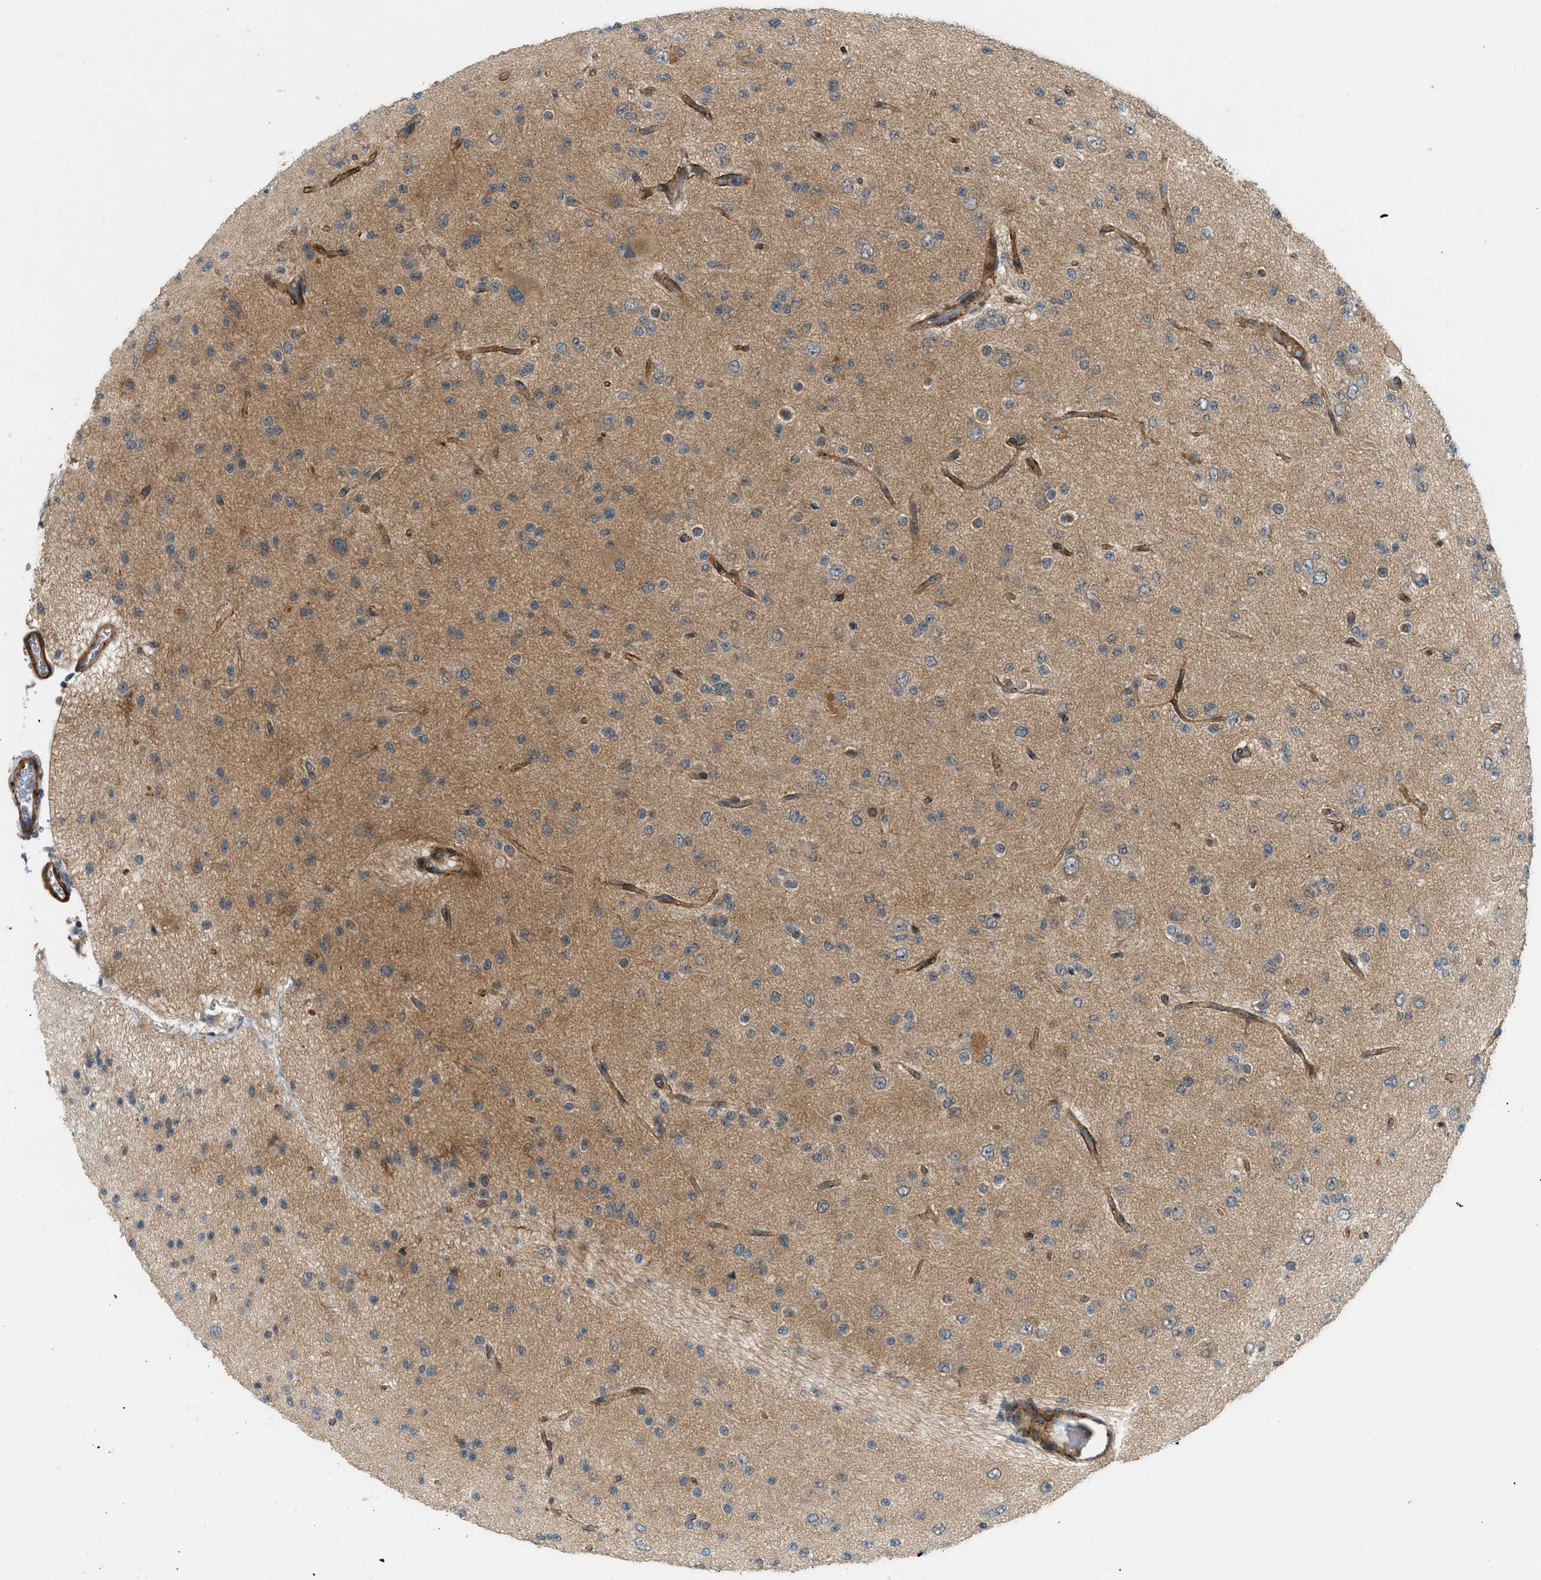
{"staining": {"intensity": "moderate", "quantity": ">75%", "location": "cytoplasmic/membranous"}, "tissue": "glioma", "cell_type": "Tumor cells", "image_type": "cancer", "snomed": [{"axis": "morphology", "description": "Glioma, malignant, Low grade"}, {"axis": "topography", "description": "Brain"}], "caption": "Protein expression by IHC exhibits moderate cytoplasmic/membranous staining in about >75% of tumor cells in malignant glioma (low-grade).", "gene": "EDNRA", "patient": {"sex": "male", "age": 38}}